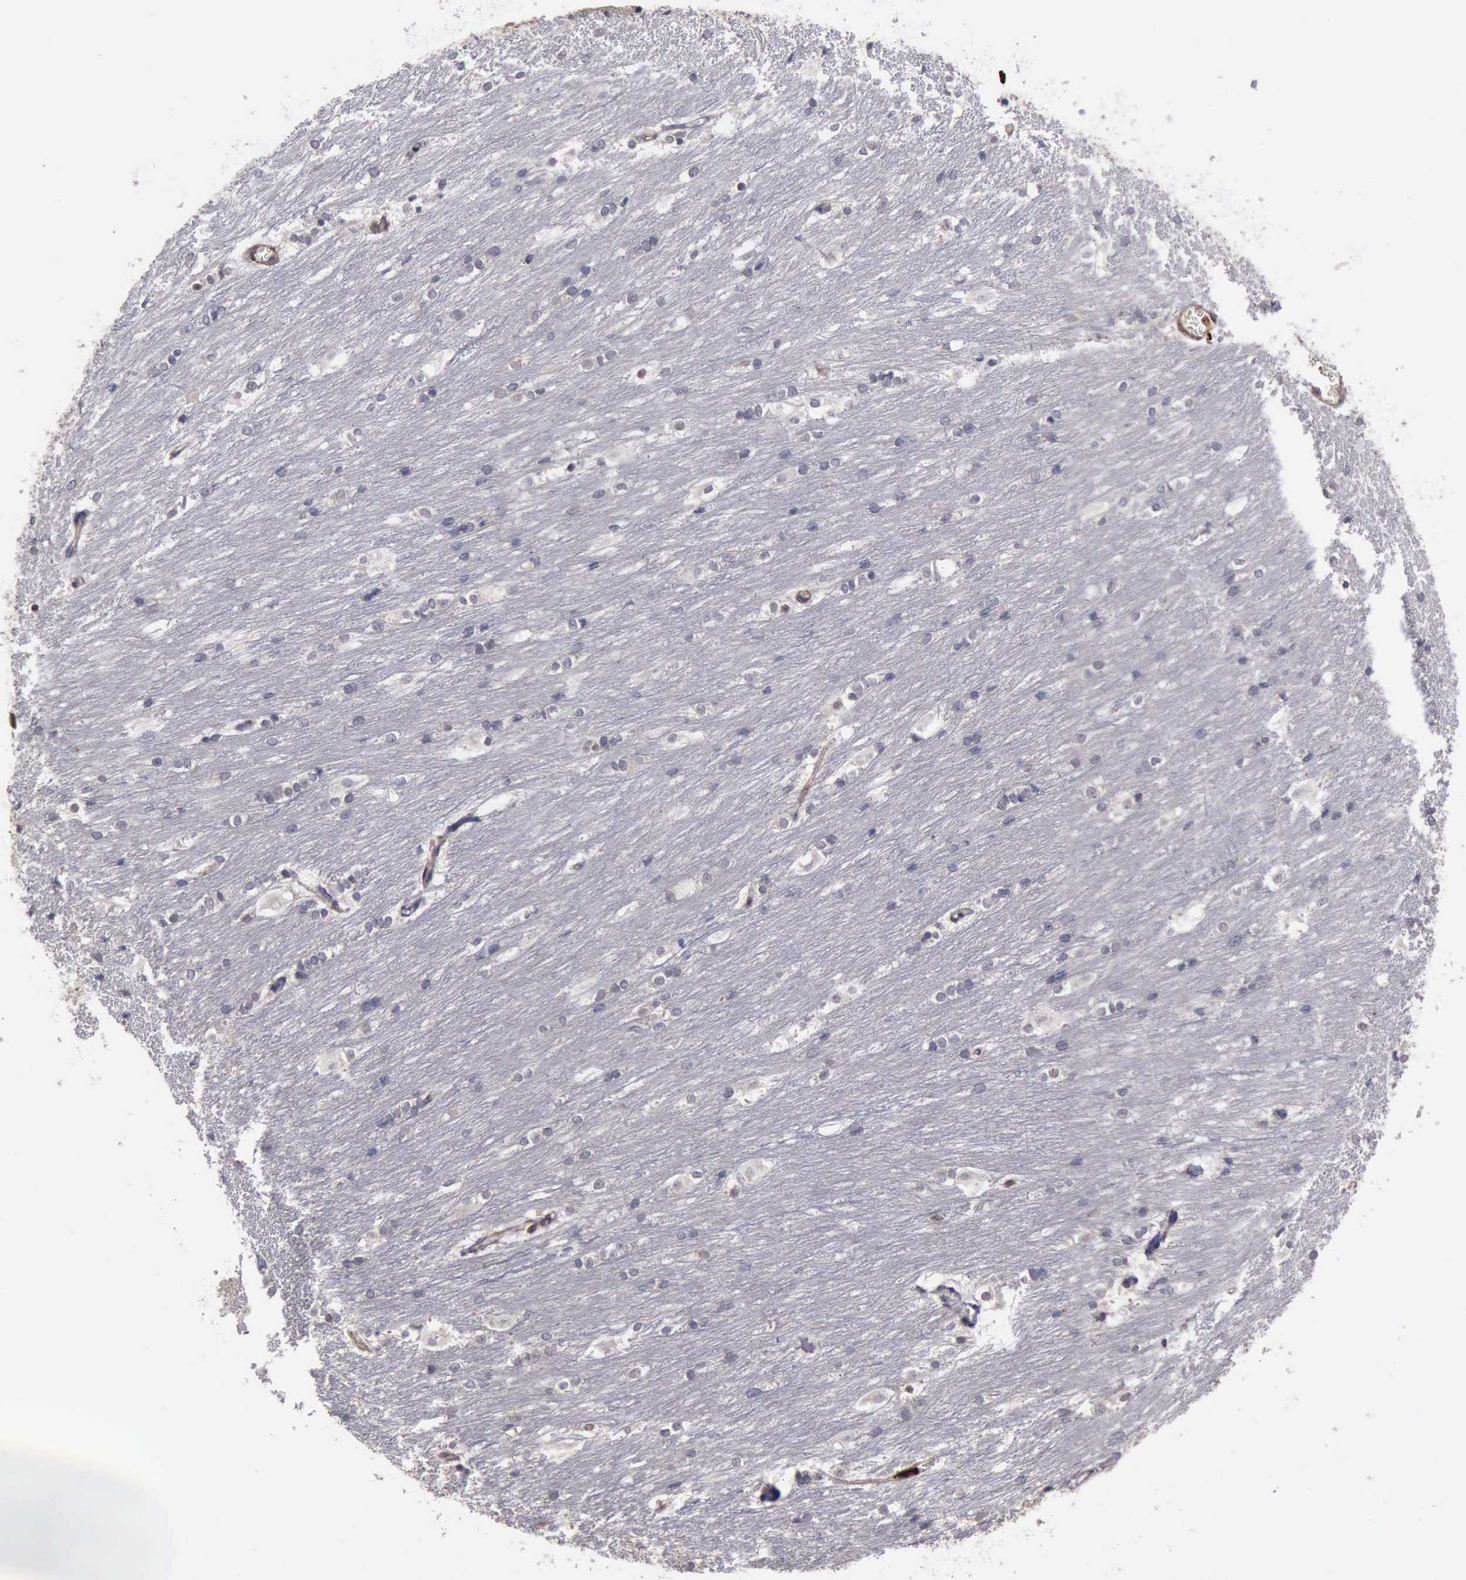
{"staining": {"intensity": "negative", "quantity": "none", "location": "none"}, "tissue": "caudate", "cell_type": "Glial cells", "image_type": "normal", "snomed": [{"axis": "morphology", "description": "Normal tissue, NOS"}, {"axis": "topography", "description": "Lateral ventricle wall"}], "caption": "DAB (3,3'-diaminobenzidine) immunohistochemical staining of normal human caudate demonstrates no significant staining in glial cells.", "gene": "MMP9", "patient": {"sex": "female", "age": 19}}